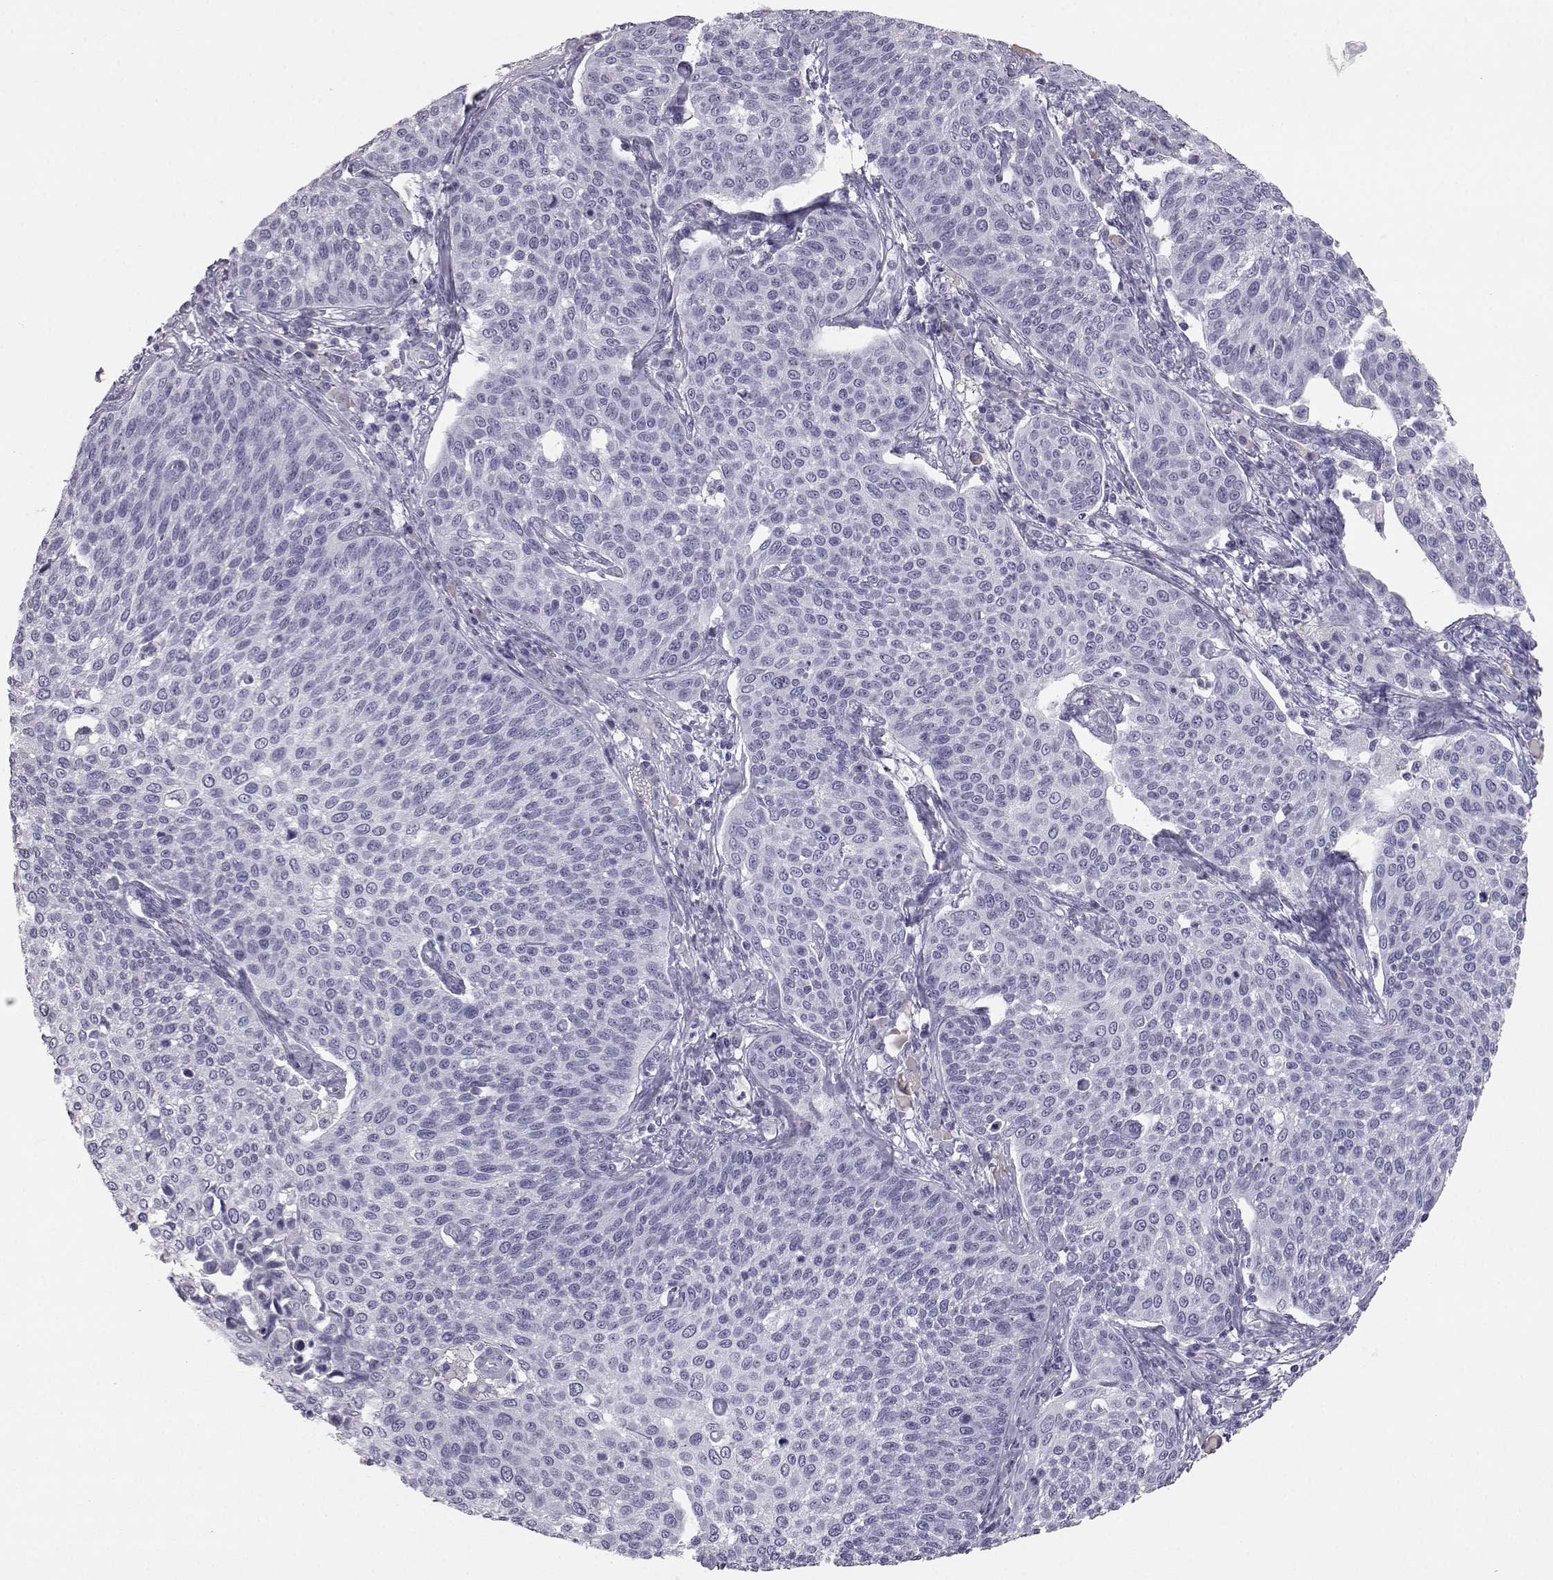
{"staining": {"intensity": "negative", "quantity": "none", "location": "none"}, "tissue": "cervical cancer", "cell_type": "Tumor cells", "image_type": "cancer", "snomed": [{"axis": "morphology", "description": "Squamous cell carcinoma, NOS"}, {"axis": "topography", "description": "Cervix"}], "caption": "There is no significant staining in tumor cells of cervical cancer (squamous cell carcinoma).", "gene": "ITLN2", "patient": {"sex": "female", "age": 34}}